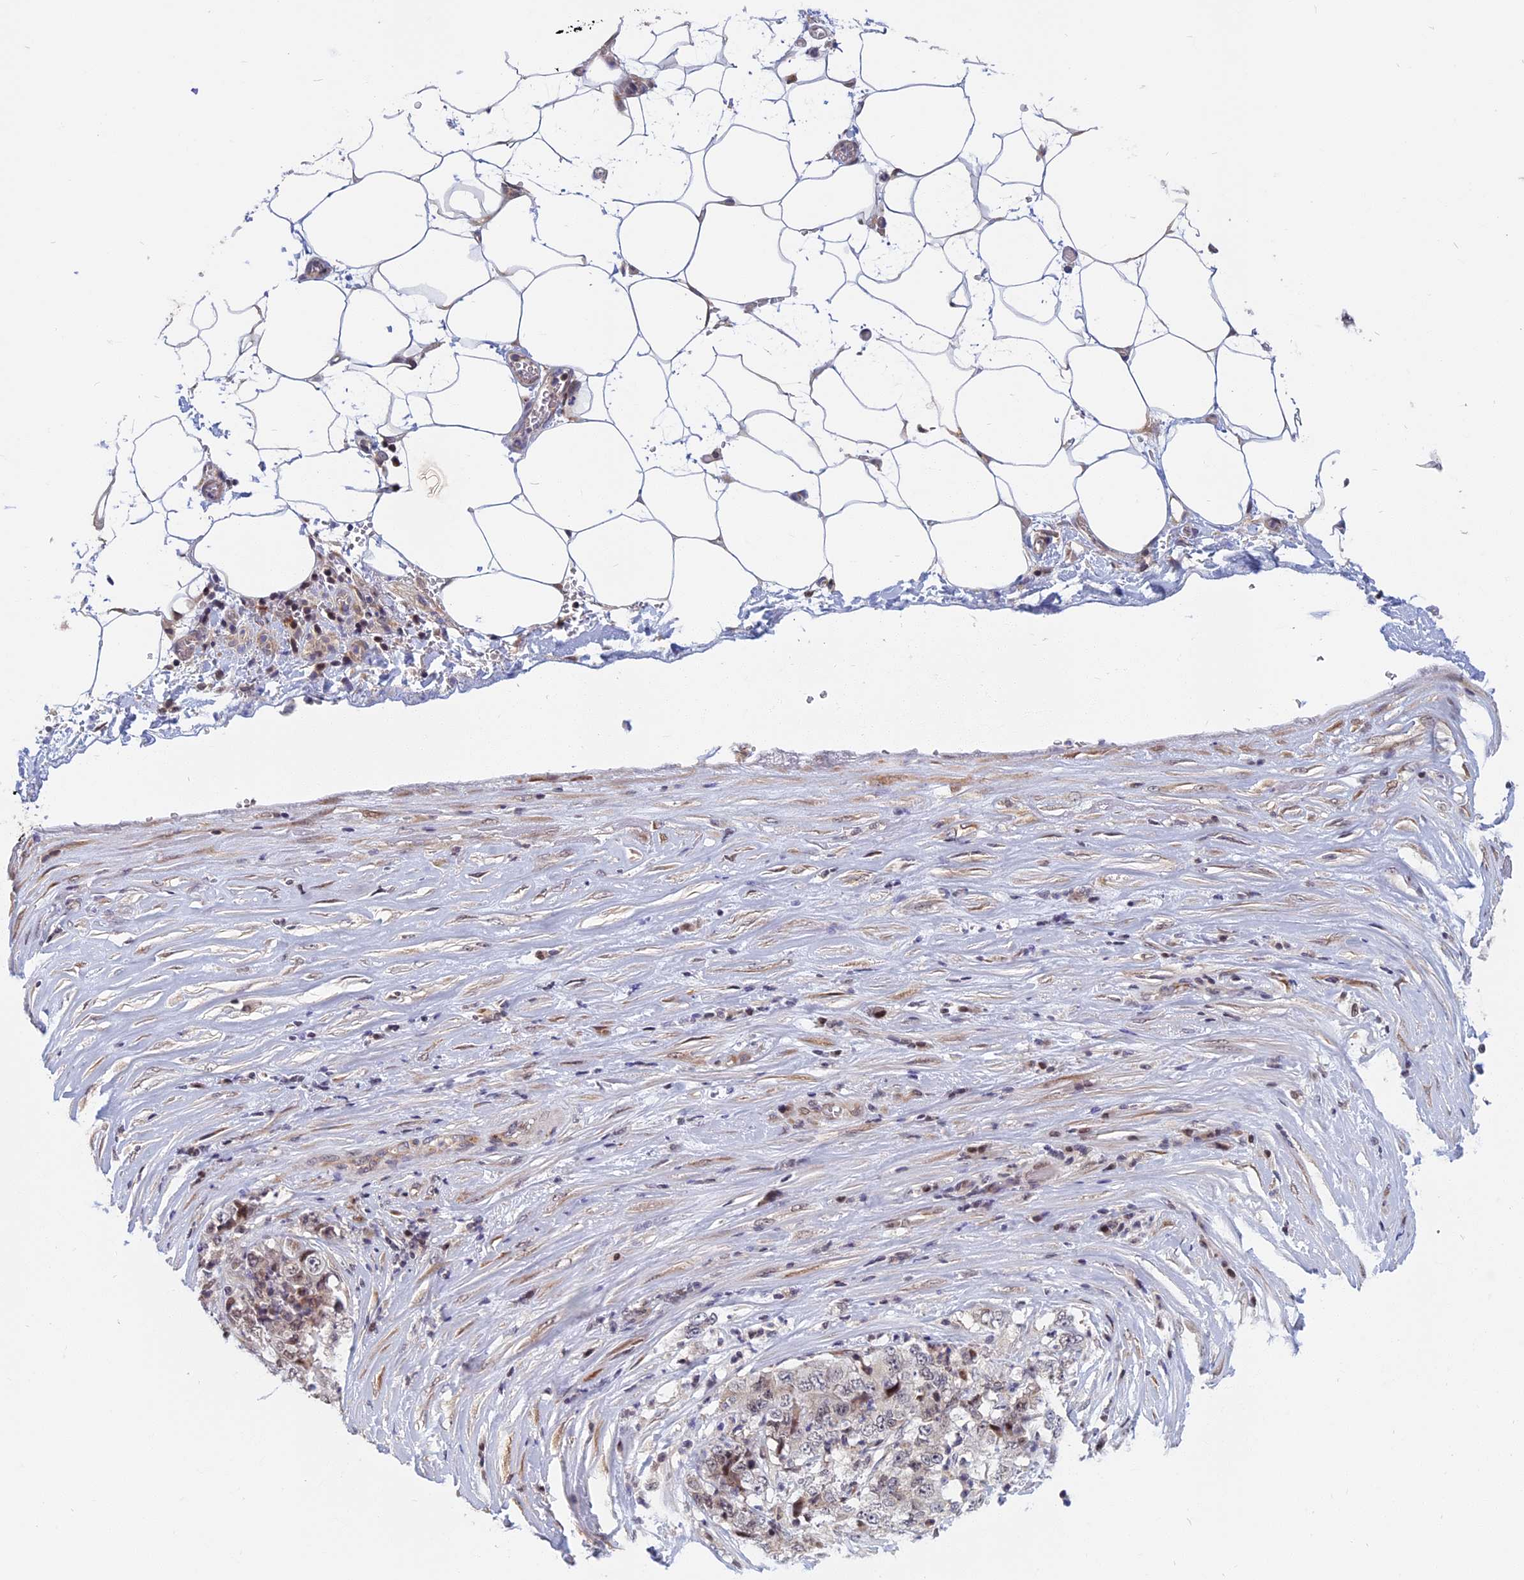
{"staining": {"intensity": "weak", "quantity": "<25%", "location": "nuclear"}, "tissue": "stomach cancer", "cell_type": "Tumor cells", "image_type": "cancer", "snomed": [{"axis": "morphology", "description": "Adenocarcinoma, NOS"}, {"axis": "topography", "description": "Stomach"}], "caption": "Image shows no significant protein positivity in tumor cells of adenocarcinoma (stomach).", "gene": "CCDC113", "patient": {"sex": "male", "age": 59}}